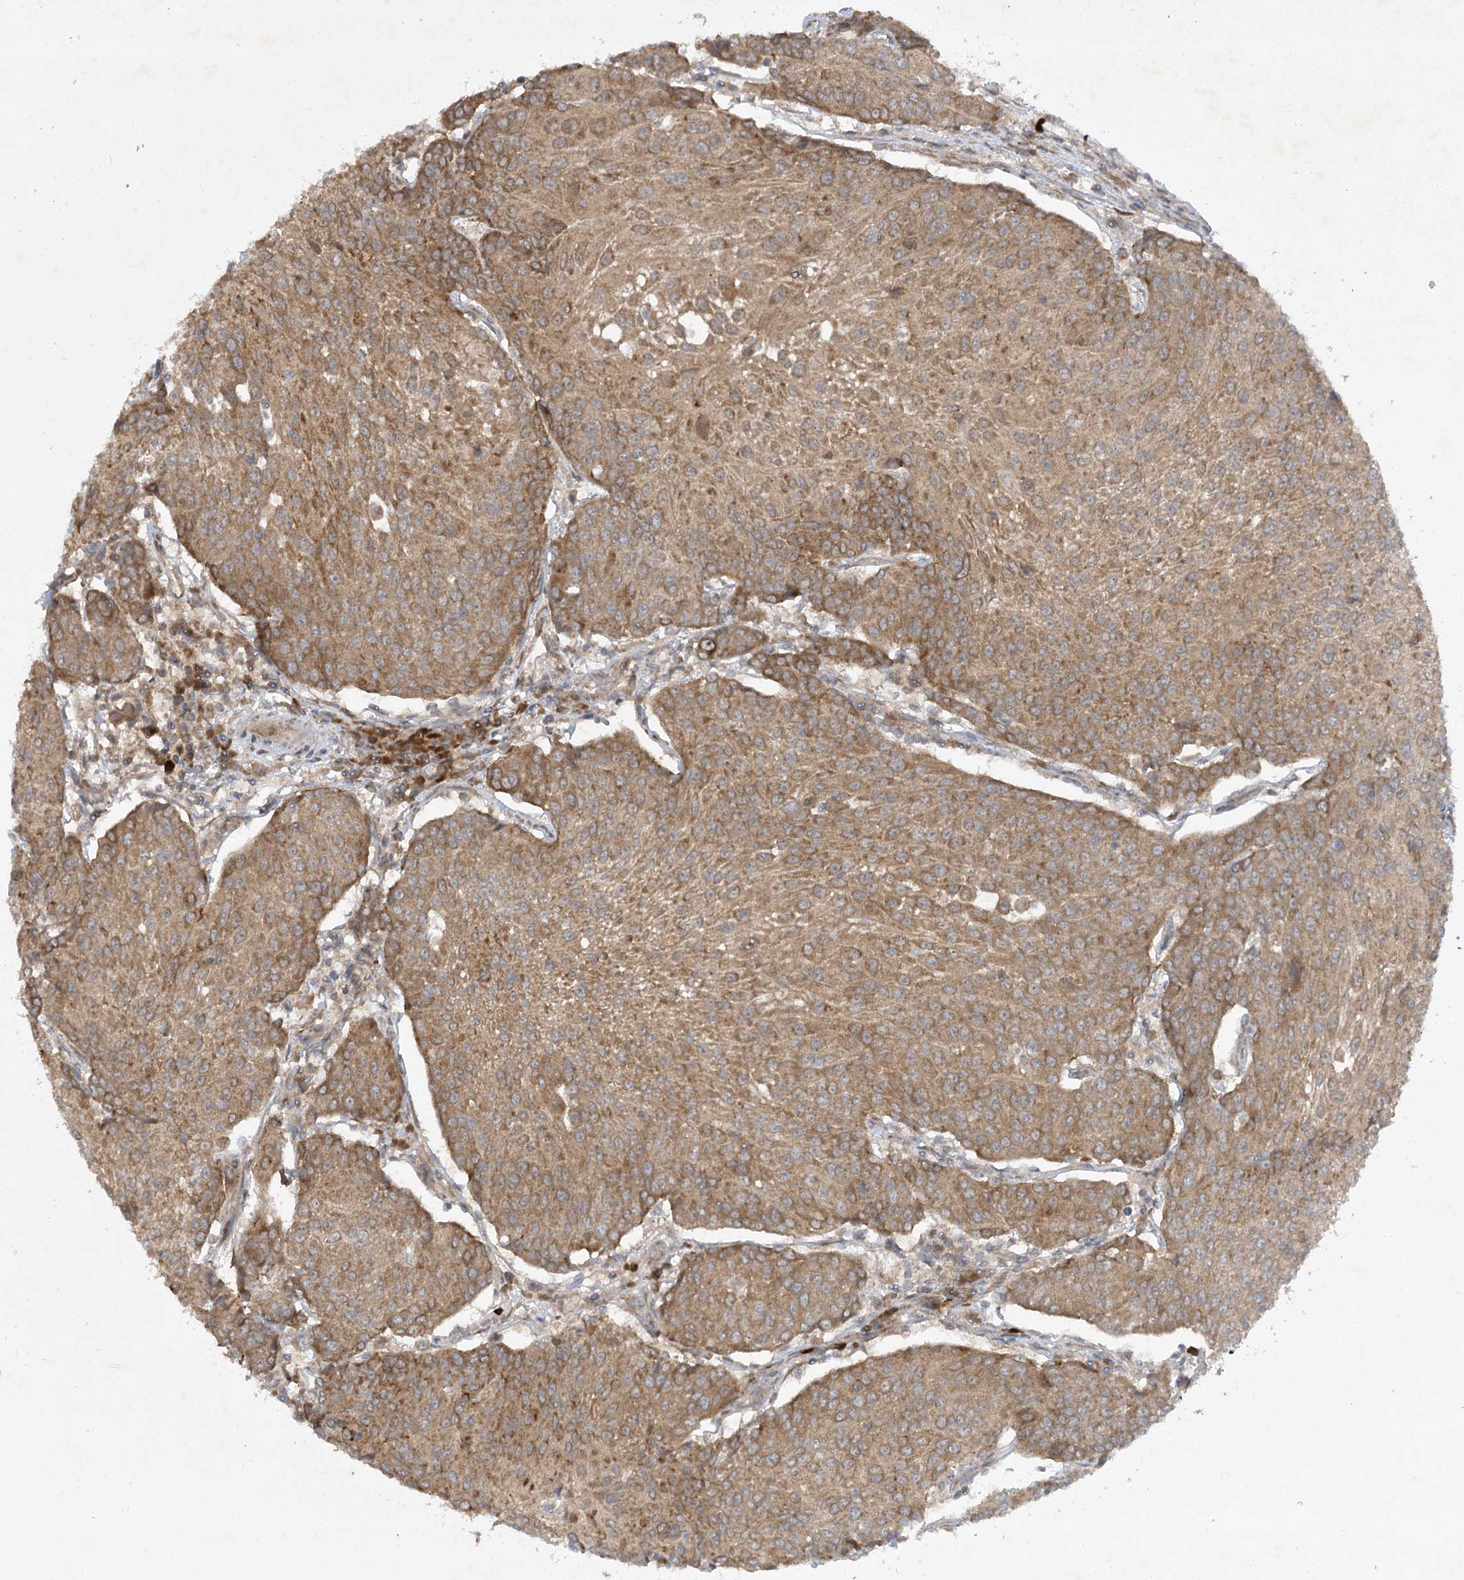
{"staining": {"intensity": "moderate", "quantity": ">75%", "location": "cytoplasmic/membranous"}, "tissue": "urothelial cancer", "cell_type": "Tumor cells", "image_type": "cancer", "snomed": [{"axis": "morphology", "description": "Urothelial carcinoma, High grade"}, {"axis": "topography", "description": "Urinary bladder"}], "caption": "DAB (3,3'-diaminobenzidine) immunohistochemical staining of human high-grade urothelial carcinoma reveals moderate cytoplasmic/membranous protein expression in about >75% of tumor cells.", "gene": "TRAF3IP1", "patient": {"sex": "female", "age": 85}}